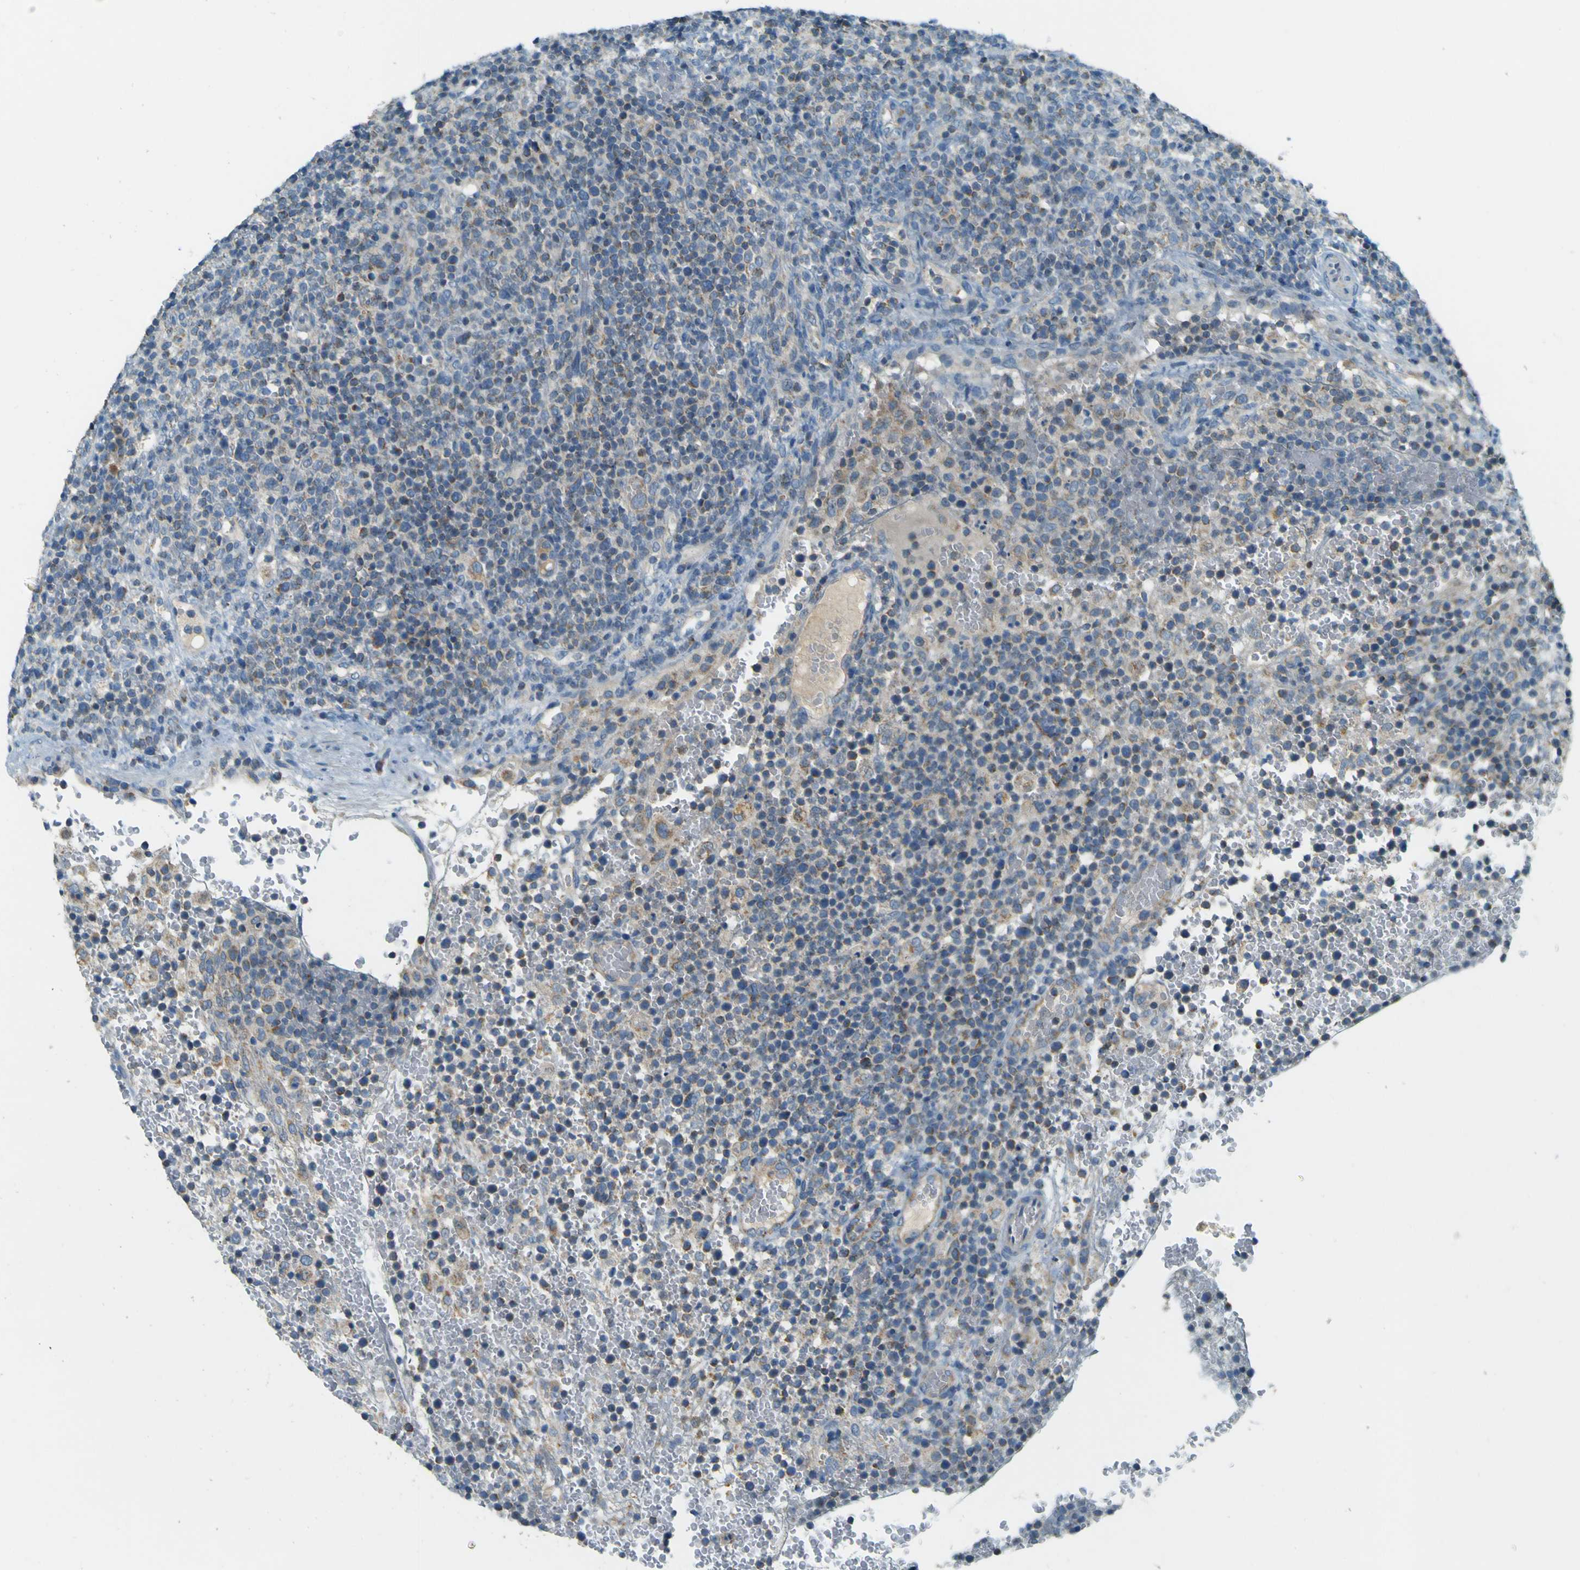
{"staining": {"intensity": "negative", "quantity": "none", "location": "none"}, "tissue": "lymphoma", "cell_type": "Tumor cells", "image_type": "cancer", "snomed": [{"axis": "morphology", "description": "Malignant lymphoma, non-Hodgkin's type, High grade"}, {"axis": "topography", "description": "Lymph node"}], "caption": "Image shows no protein positivity in tumor cells of malignant lymphoma, non-Hodgkin's type (high-grade) tissue.", "gene": "FKTN", "patient": {"sex": "male", "age": 61}}